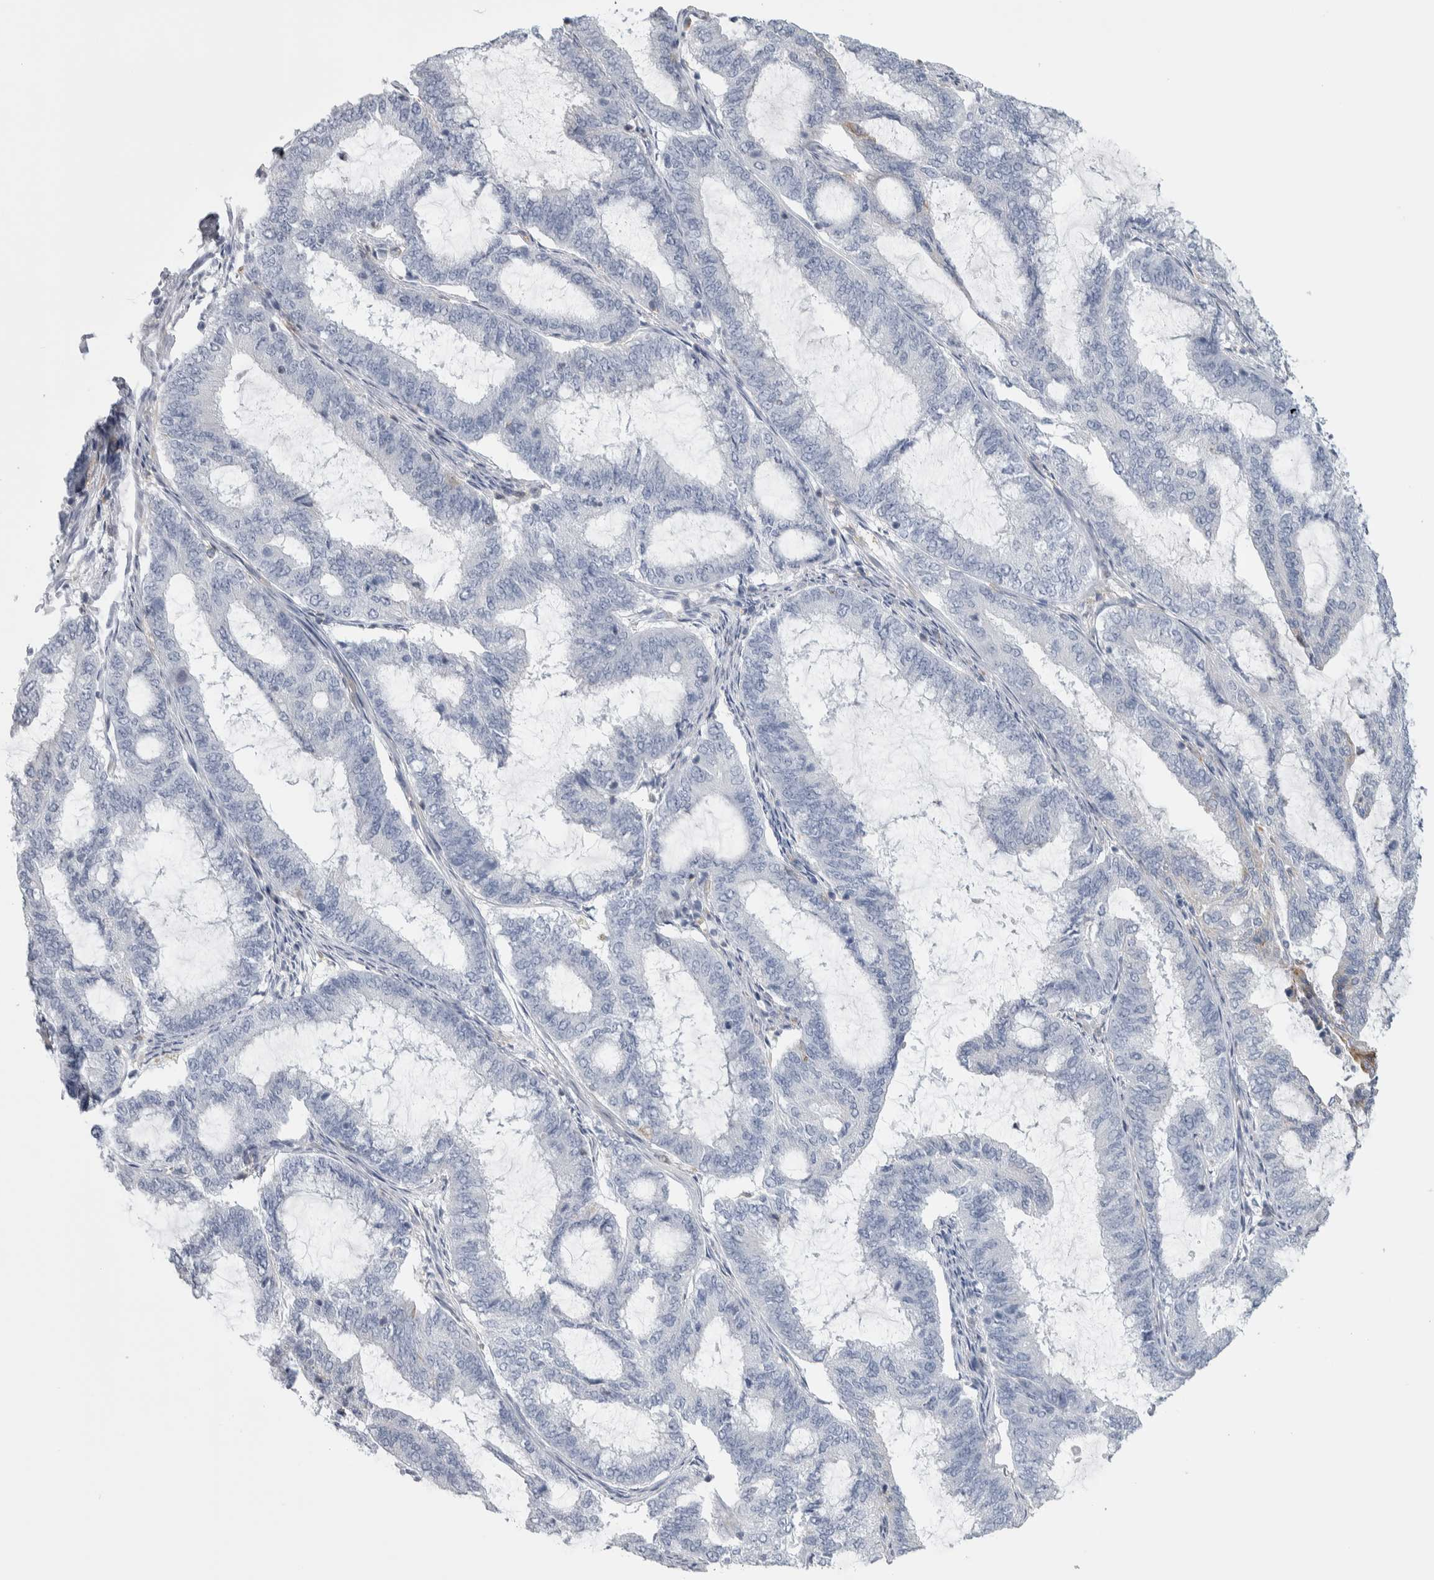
{"staining": {"intensity": "negative", "quantity": "none", "location": "none"}, "tissue": "endometrial cancer", "cell_type": "Tumor cells", "image_type": "cancer", "snomed": [{"axis": "morphology", "description": "Adenocarcinoma, NOS"}, {"axis": "topography", "description": "Endometrium"}], "caption": "The image shows no staining of tumor cells in endometrial adenocarcinoma.", "gene": "SKAP2", "patient": {"sex": "female", "age": 51}}